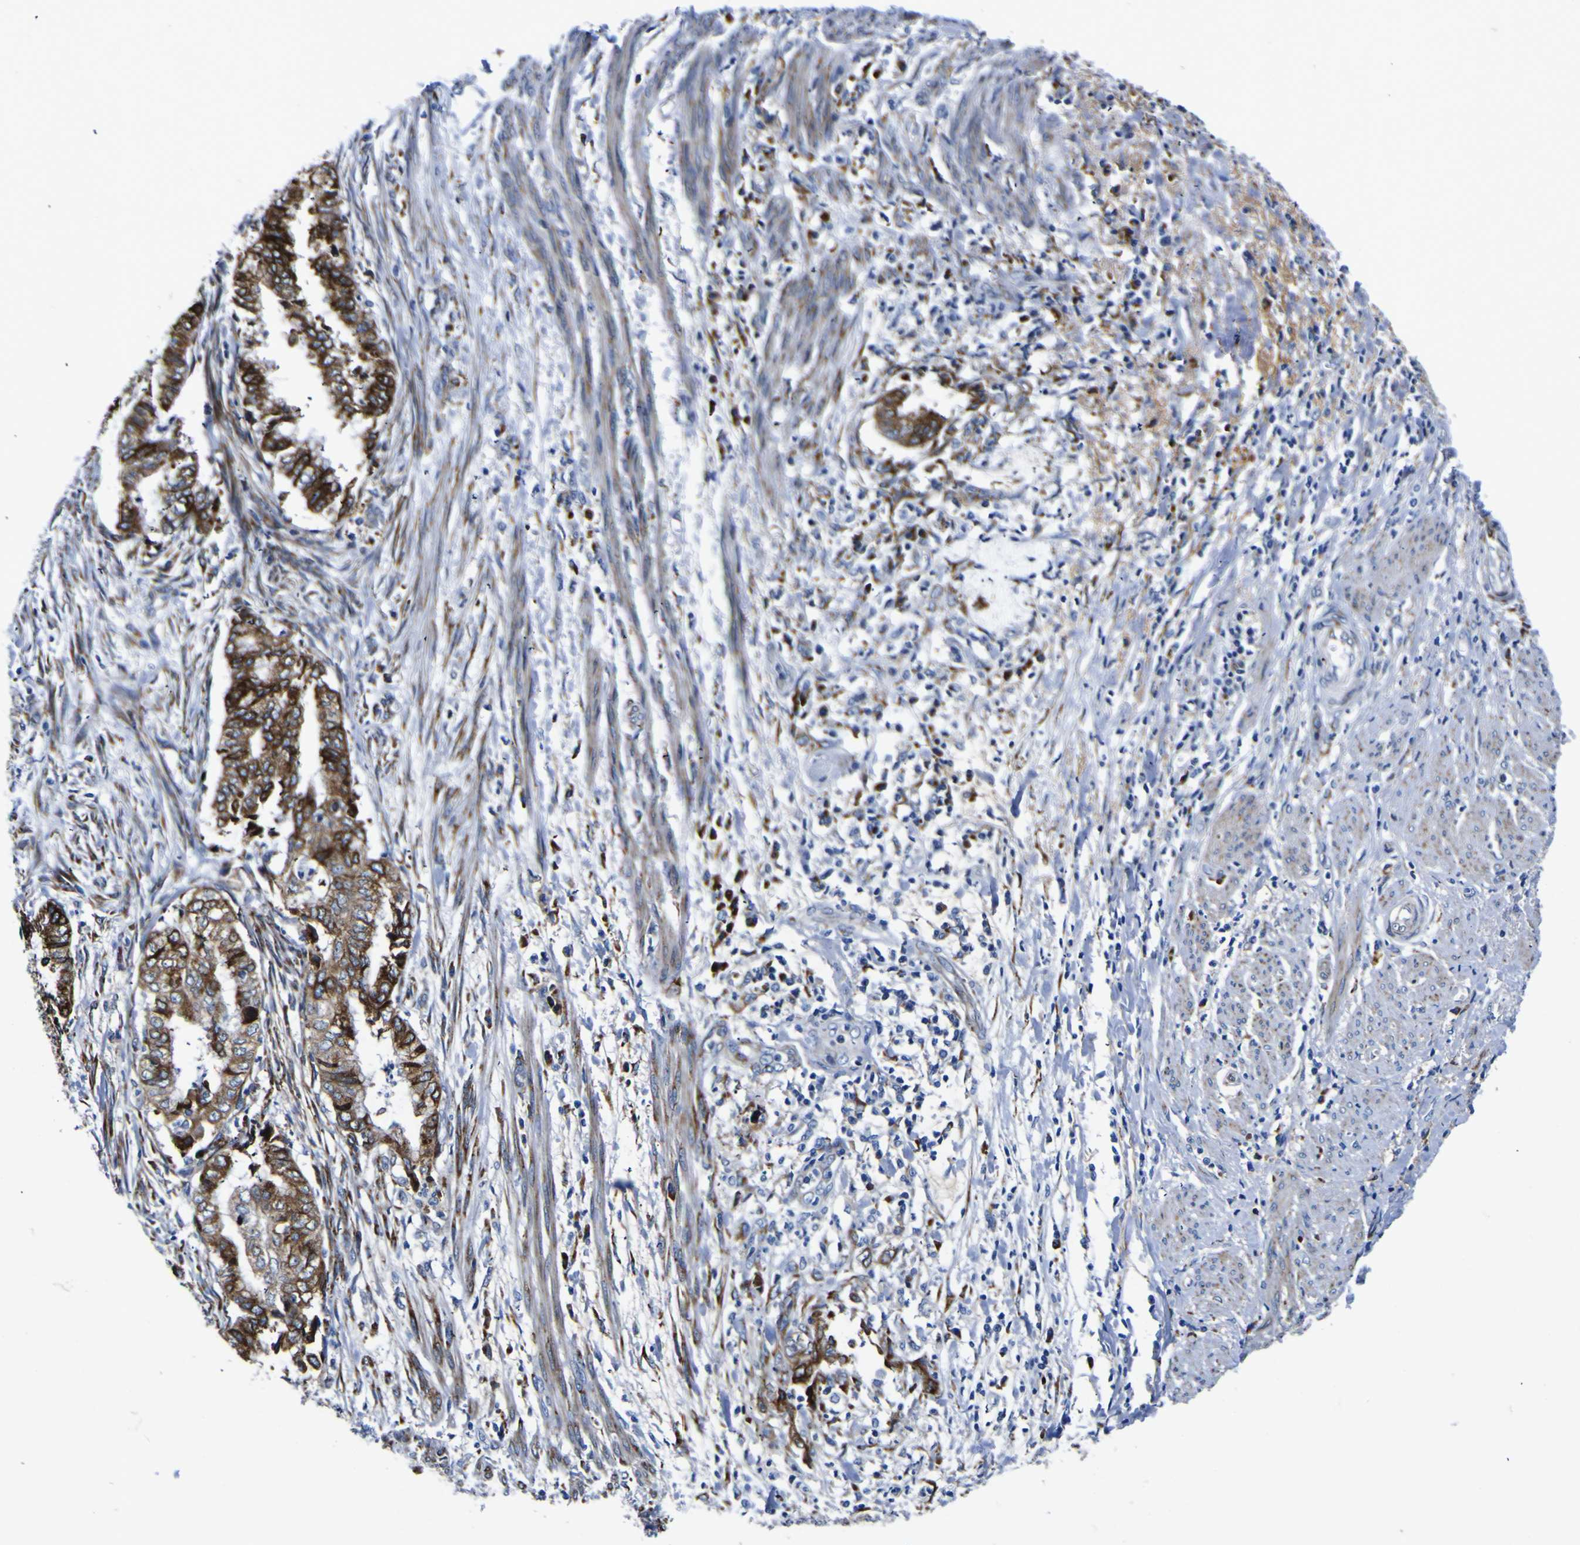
{"staining": {"intensity": "strong", "quantity": ">75%", "location": "cytoplasmic/membranous"}, "tissue": "endometrial cancer", "cell_type": "Tumor cells", "image_type": "cancer", "snomed": [{"axis": "morphology", "description": "Necrosis, NOS"}, {"axis": "morphology", "description": "Adenocarcinoma, NOS"}, {"axis": "topography", "description": "Endometrium"}], "caption": "Protein staining exhibits strong cytoplasmic/membranous positivity in about >75% of tumor cells in endometrial cancer.", "gene": "SCD", "patient": {"sex": "female", "age": 79}}